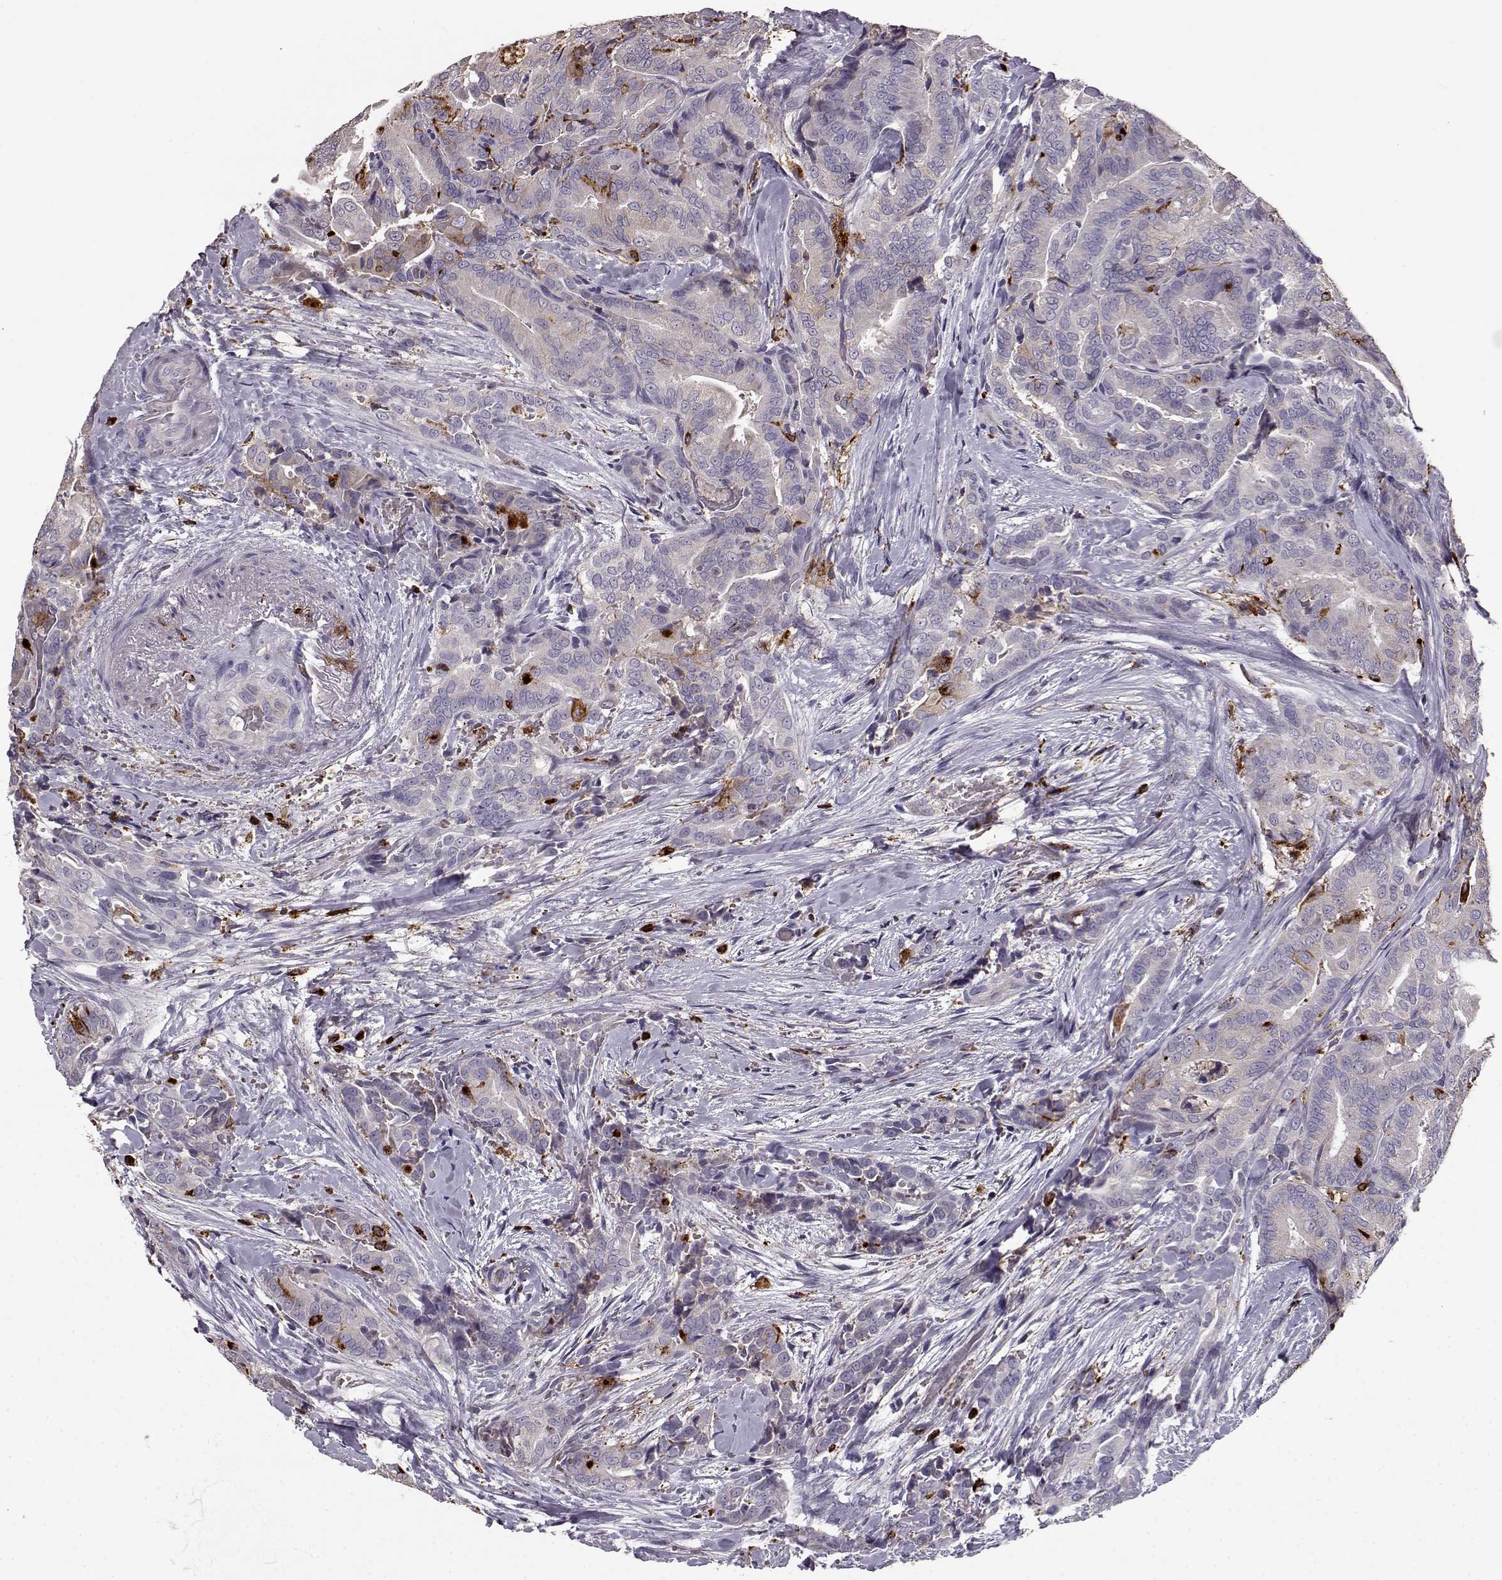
{"staining": {"intensity": "negative", "quantity": "none", "location": "none"}, "tissue": "thyroid cancer", "cell_type": "Tumor cells", "image_type": "cancer", "snomed": [{"axis": "morphology", "description": "Papillary adenocarcinoma, NOS"}, {"axis": "topography", "description": "Thyroid gland"}], "caption": "Human thyroid cancer stained for a protein using immunohistochemistry (IHC) displays no expression in tumor cells.", "gene": "CCNF", "patient": {"sex": "male", "age": 61}}